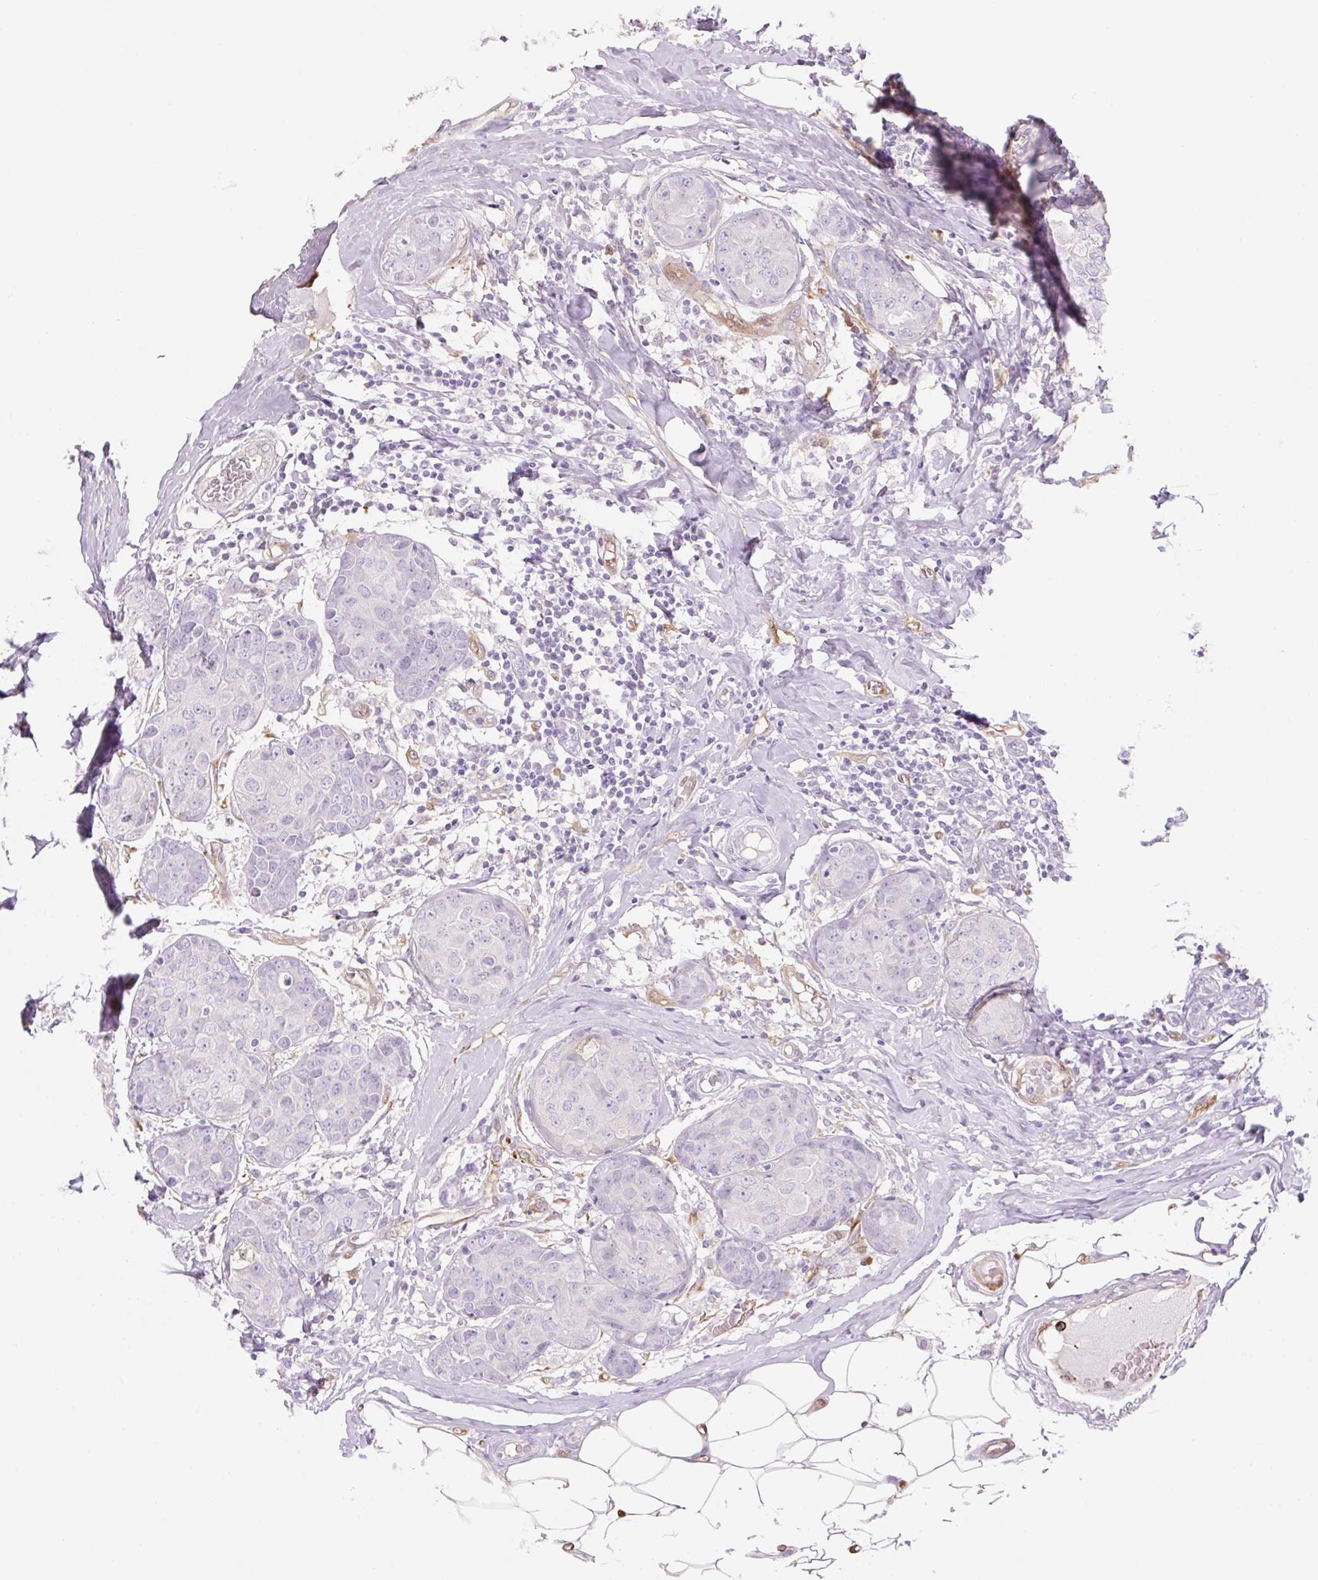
{"staining": {"intensity": "negative", "quantity": "none", "location": "none"}, "tissue": "breast cancer", "cell_type": "Tumor cells", "image_type": "cancer", "snomed": [{"axis": "morphology", "description": "Duct carcinoma"}, {"axis": "topography", "description": "Breast"}], "caption": "Tumor cells are negative for protein expression in human breast cancer. The staining is performed using DAB (3,3'-diaminobenzidine) brown chromogen with nuclei counter-stained in using hematoxylin.", "gene": "FABP5", "patient": {"sex": "female", "age": 43}}